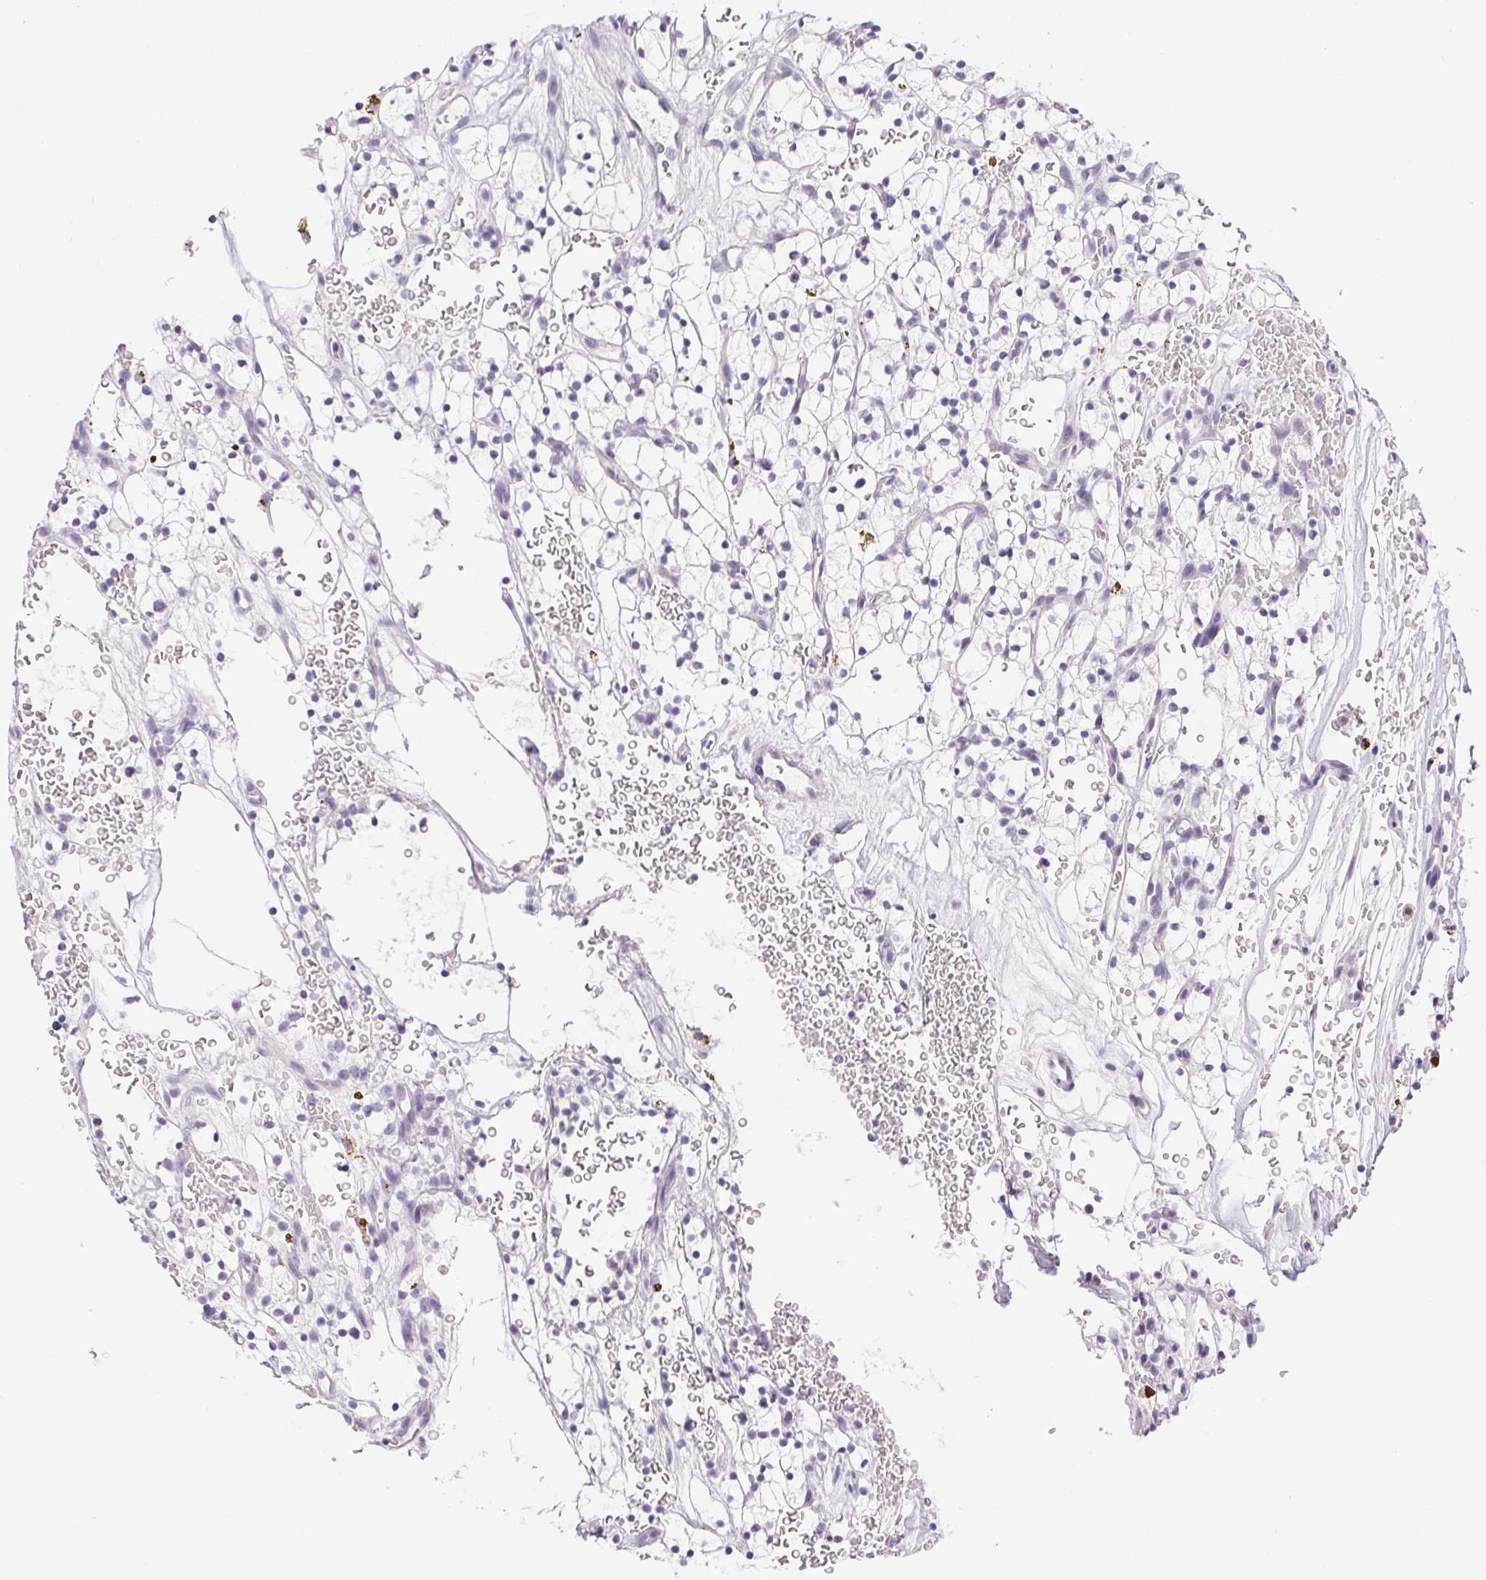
{"staining": {"intensity": "negative", "quantity": "none", "location": "none"}, "tissue": "renal cancer", "cell_type": "Tumor cells", "image_type": "cancer", "snomed": [{"axis": "morphology", "description": "Adenocarcinoma, NOS"}, {"axis": "topography", "description": "Kidney"}], "caption": "IHC photomicrograph of human renal cancer stained for a protein (brown), which exhibits no staining in tumor cells.", "gene": "PPY", "patient": {"sex": "female", "age": 64}}